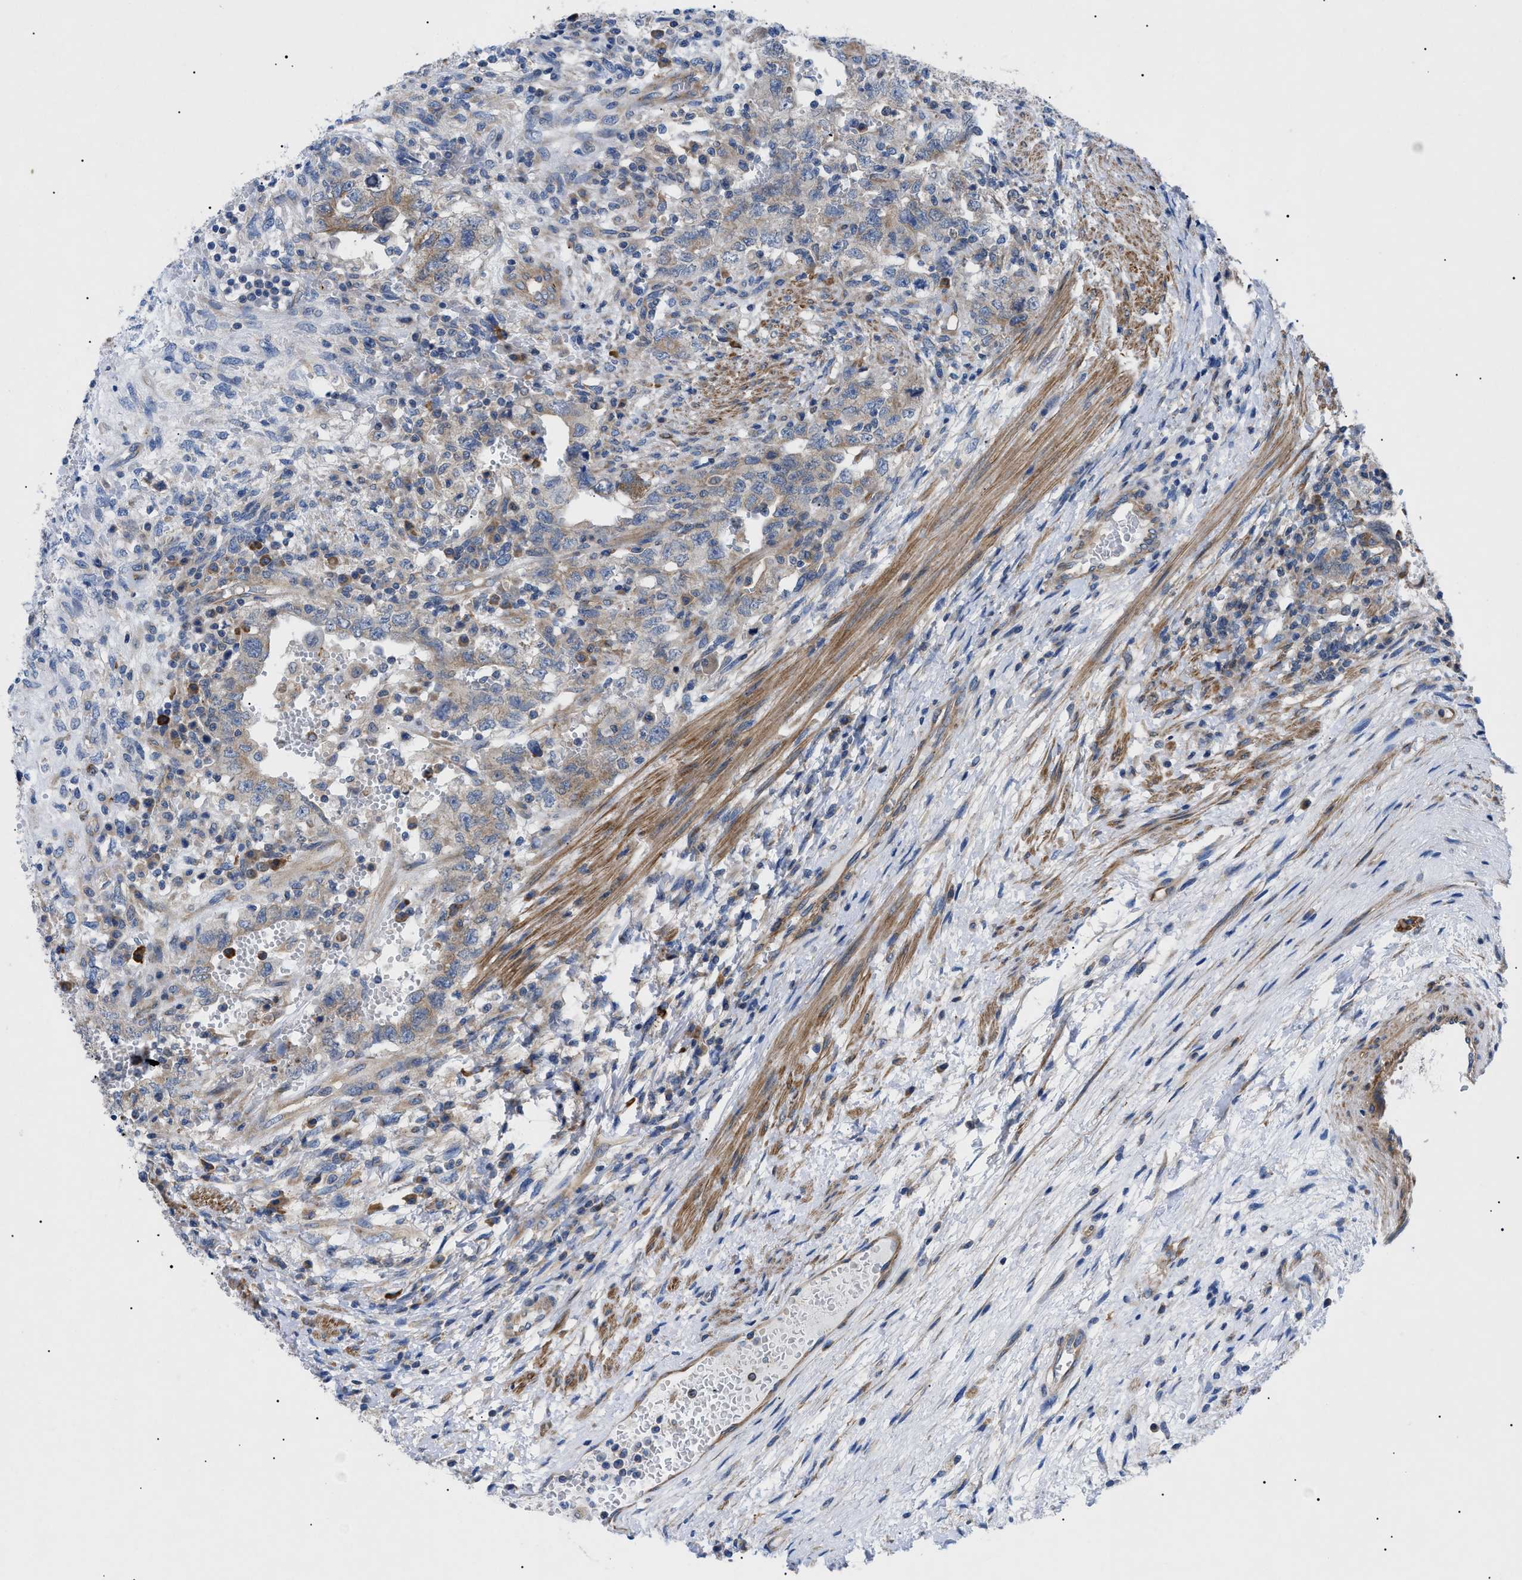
{"staining": {"intensity": "weak", "quantity": ">75%", "location": "cytoplasmic/membranous"}, "tissue": "testis cancer", "cell_type": "Tumor cells", "image_type": "cancer", "snomed": [{"axis": "morphology", "description": "Carcinoma, Embryonal, NOS"}, {"axis": "topography", "description": "Testis"}], "caption": "Brown immunohistochemical staining in human embryonal carcinoma (testis) shows weak cytoplasmic/membranous positivity in approximately >75% of tumor cells.", "gene": "HSPB8", "patient": {"sex": "male", "age": 26}}